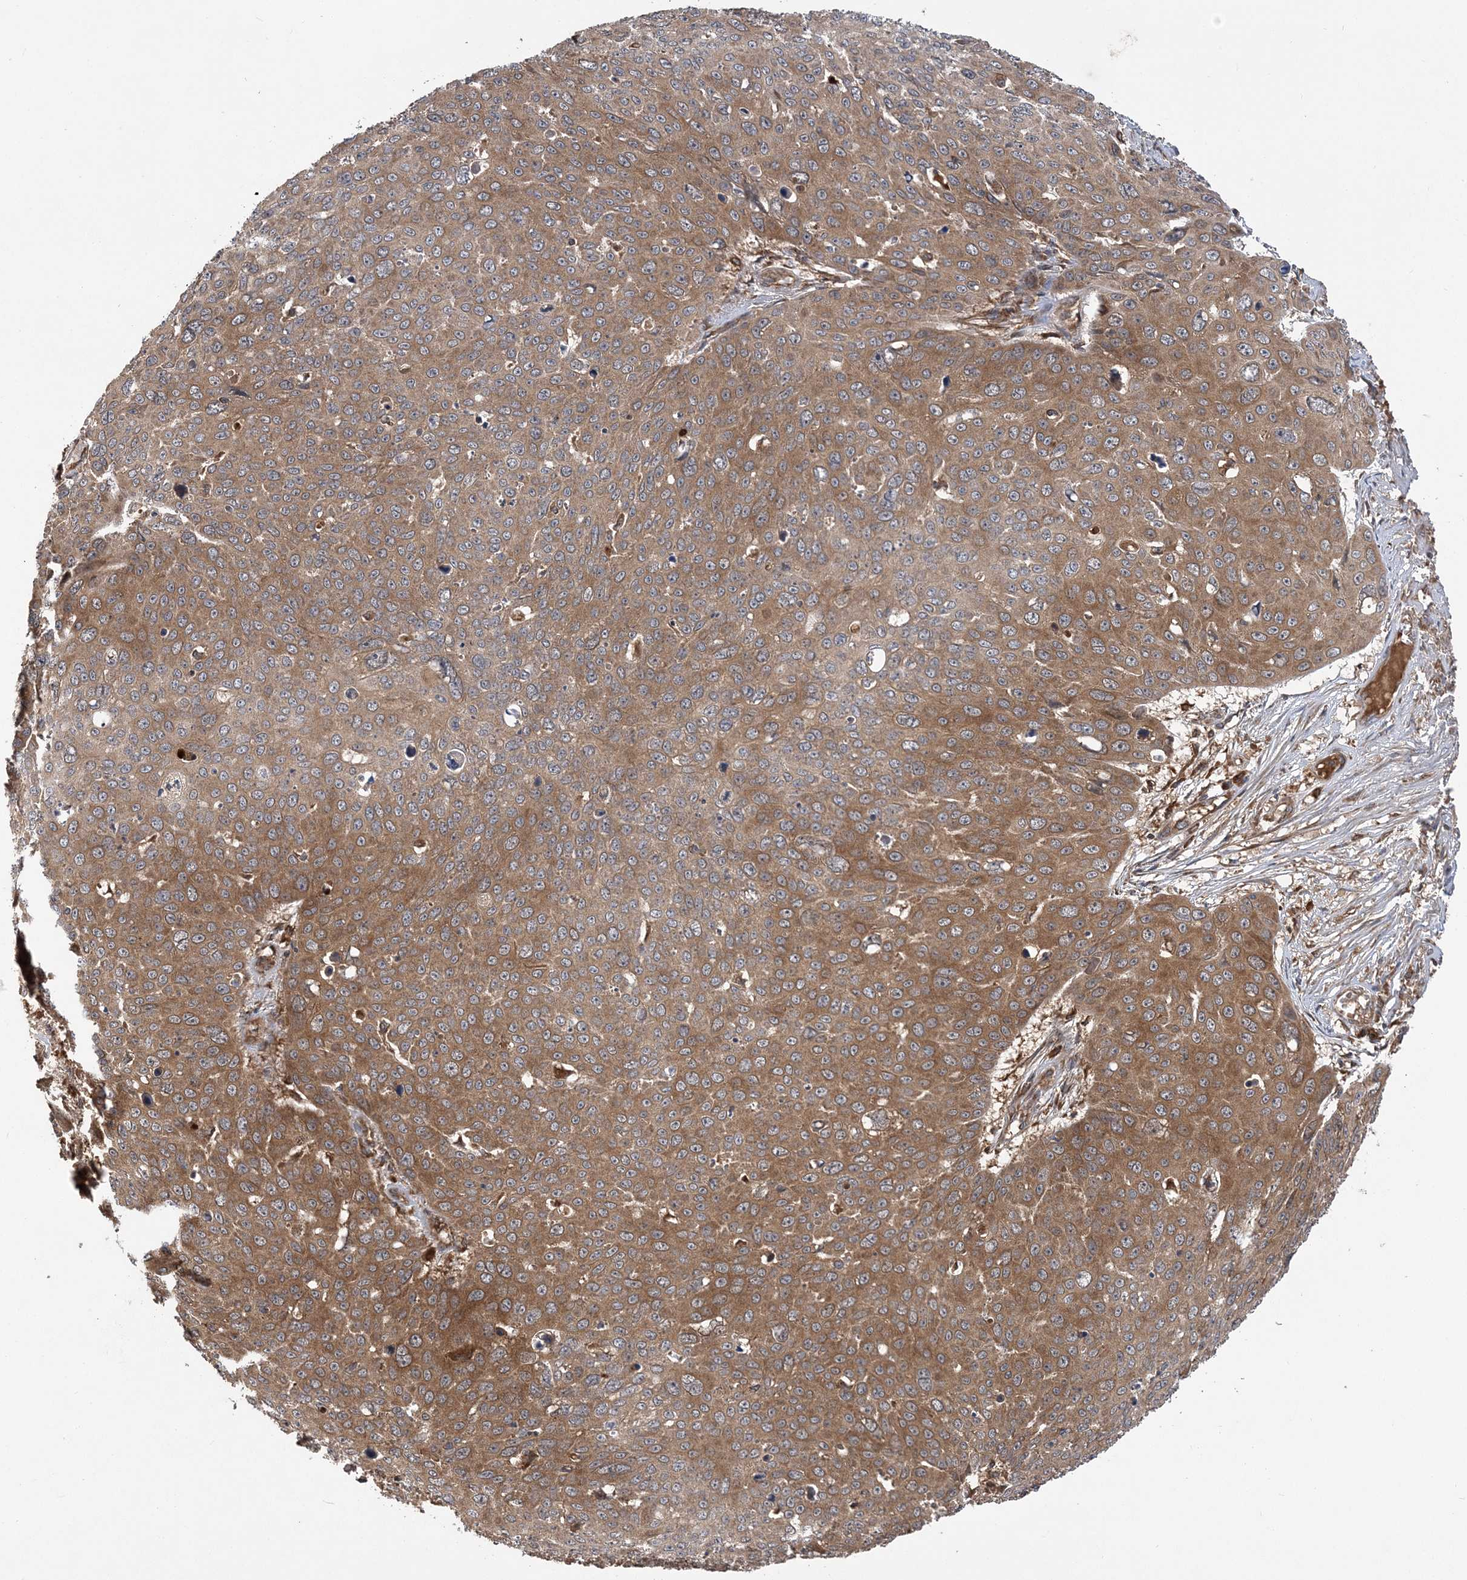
{"staining": {"intensity": "moderate", "quantity": ">75%", "location": "cytoplasmic/membranous"}, "tissue": "skin cancer", "cell_type": "Tumor cells", "image_type": "cancer", "snomed": [{"axis": "morphology", "description": "Squamous cell carcinoma, NOS"}, {"axis": "topography", "description": "Skin"}], "caption": "About >75% of tumor cells in skin cancer show moderate cytoplasmic/membranous protein positivity as visualized by brown immunohistochemical staining.", "gene": "ATG3", "patient": {"sex": "male", "age": 71}}